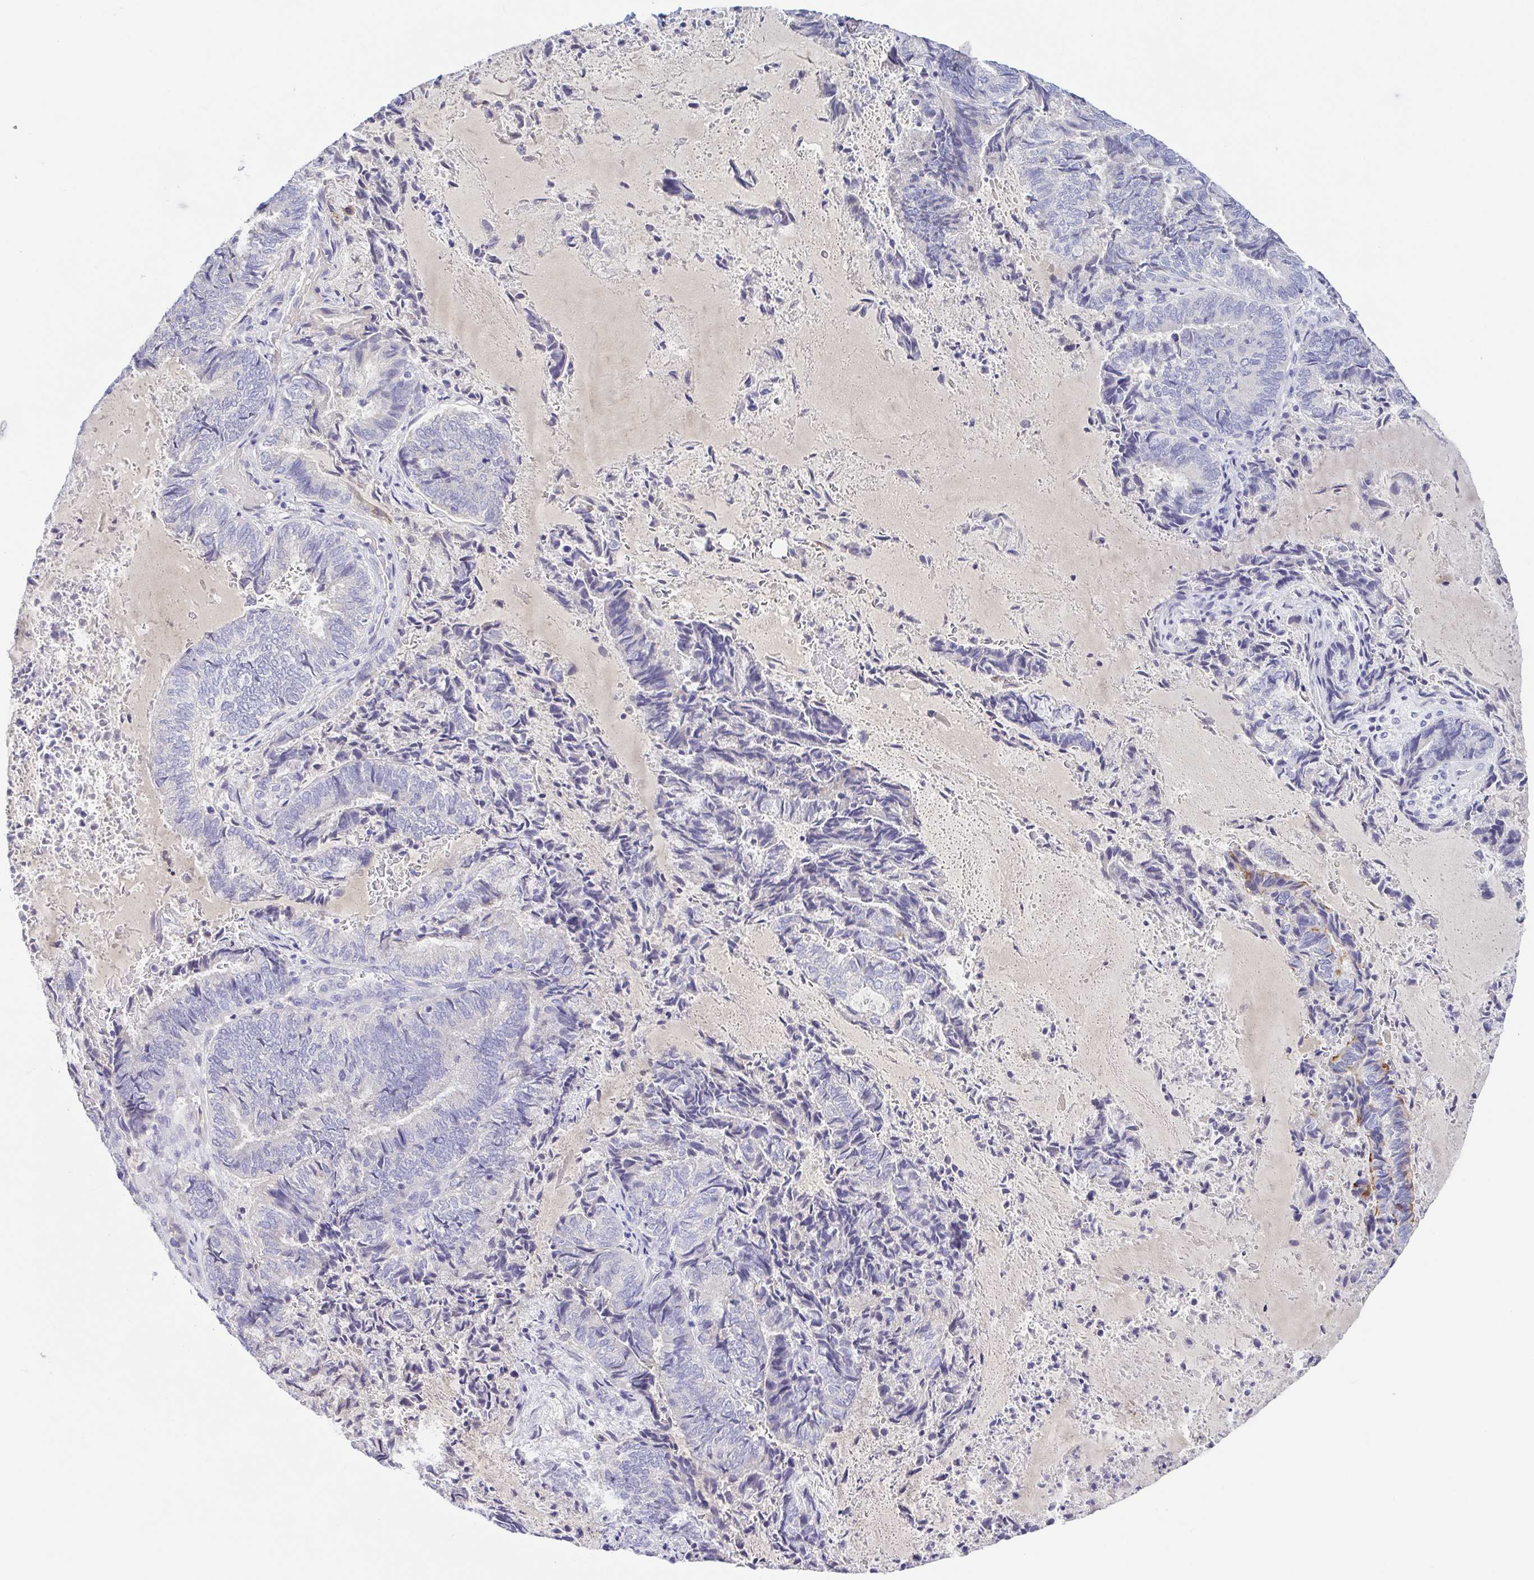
{"staining": {"intensity": "negative", "quantity": "none", "location": "none"}, "tissue": "endometrial cancer", "cell_type": "Tumor cells", "image_type": "cancer", "snomed": [{"axis": "morphology", "description": "Adenocarcinoma, NOS"}, {"axis": "topography", "description": "Endometrium"}], "caption": "Human adenocarcinoma (endometrial) stained for a protein using immunohistochemistry shows no expression in tumor cells.", "gene": "A1BG", "patient": {"sex": "female", "age": 80}}